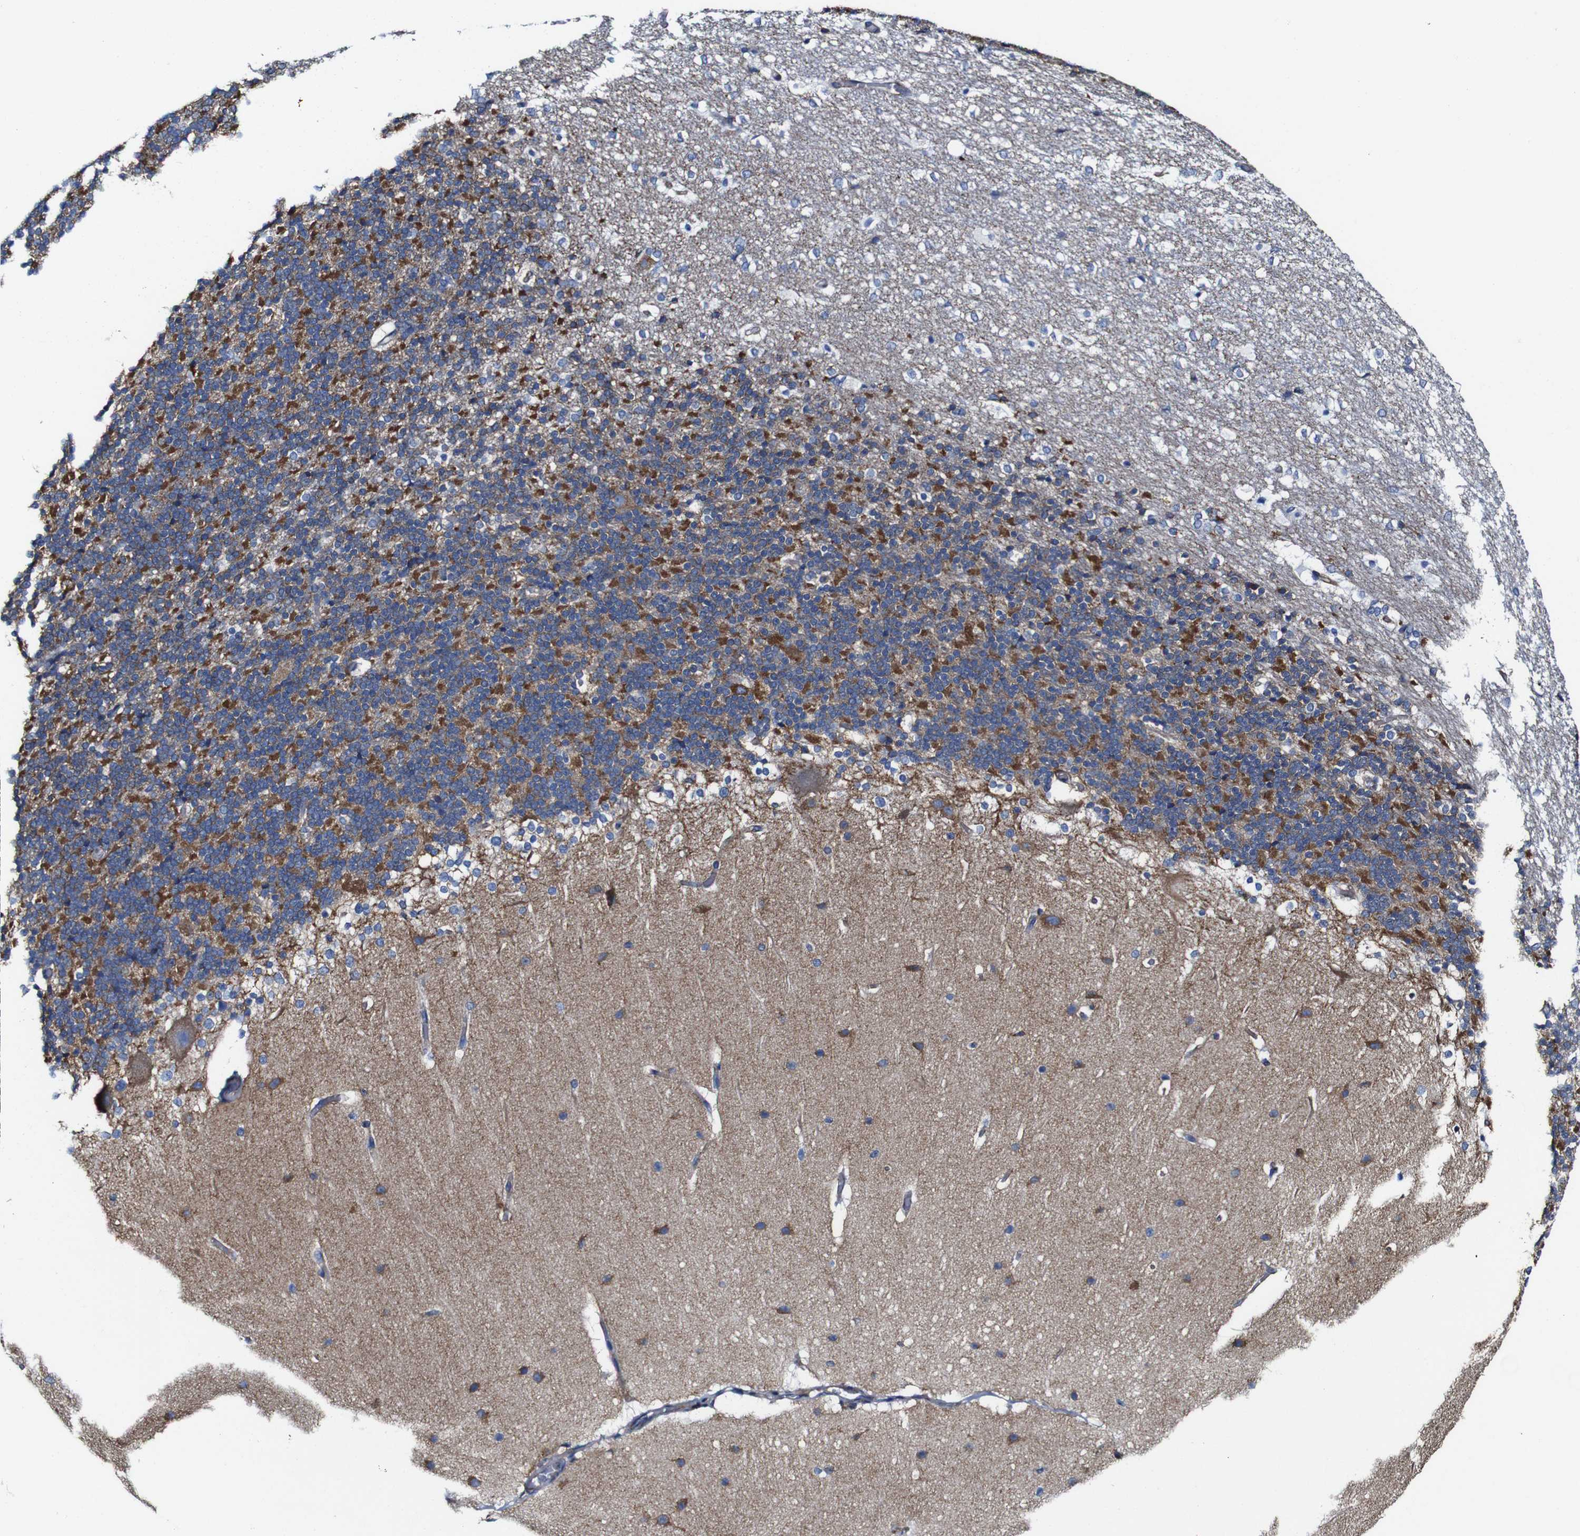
{"staining": {"intensity": "strong", "quantity": "25%-75%", "location": "cytoplasmic/membranous"}, "tissue": "cerebellum", "cell_type": "Cells in granular layer", "image_type": "normal", "snomed": [{"axis": "morphology", "description": "Normal tissue, NOS"}, {"axis": "topography", "description": "Cerebellum"}], "caption": "Normal cerebellum exhibits strong cytoplasmic/membranous positivity in approximately 25%-75% of cells in granular layer.", "gene": "CSF1R", "patient": {"sex": "female", "age": 19}}